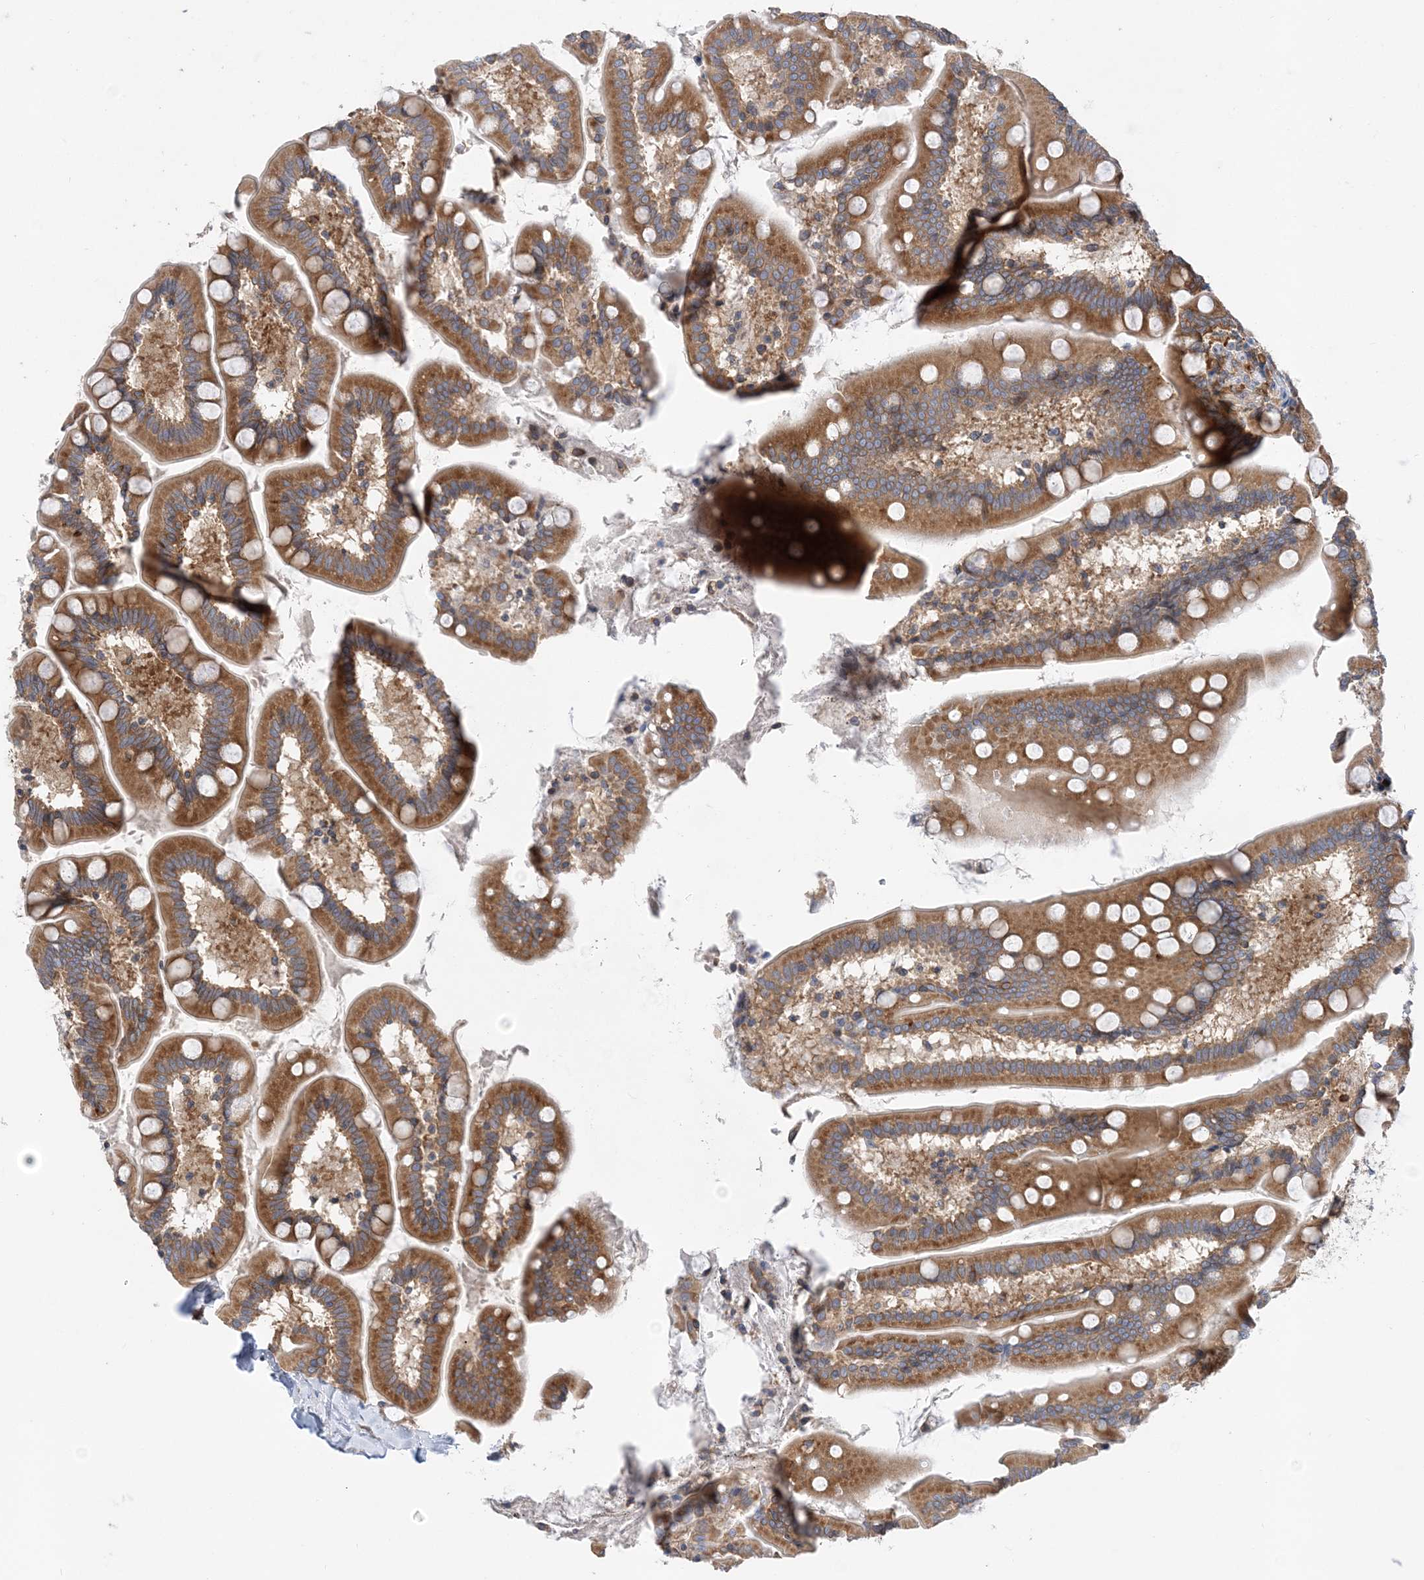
{"staining": {"intensity": "moderate", "quantity": ">75%", "location": "cytoplasmic/membranous"}, "tissue": "small intestine", "cell_type": "Glandular cells", "image_type": "normal", "snomed": [{"axis": "morphology", "description": "Normal tissue, NOS"}, {"axis": "topography", "description": "Small intestine"}], "caption": "Benign small intestine demonstrates moderate cytoplasmic/membranous expression in approximately >75% of glandular cells, visualized by immunohistochemistry.", "gene": "LARP4B", "patient": {"sex": "female", "age": 64}}